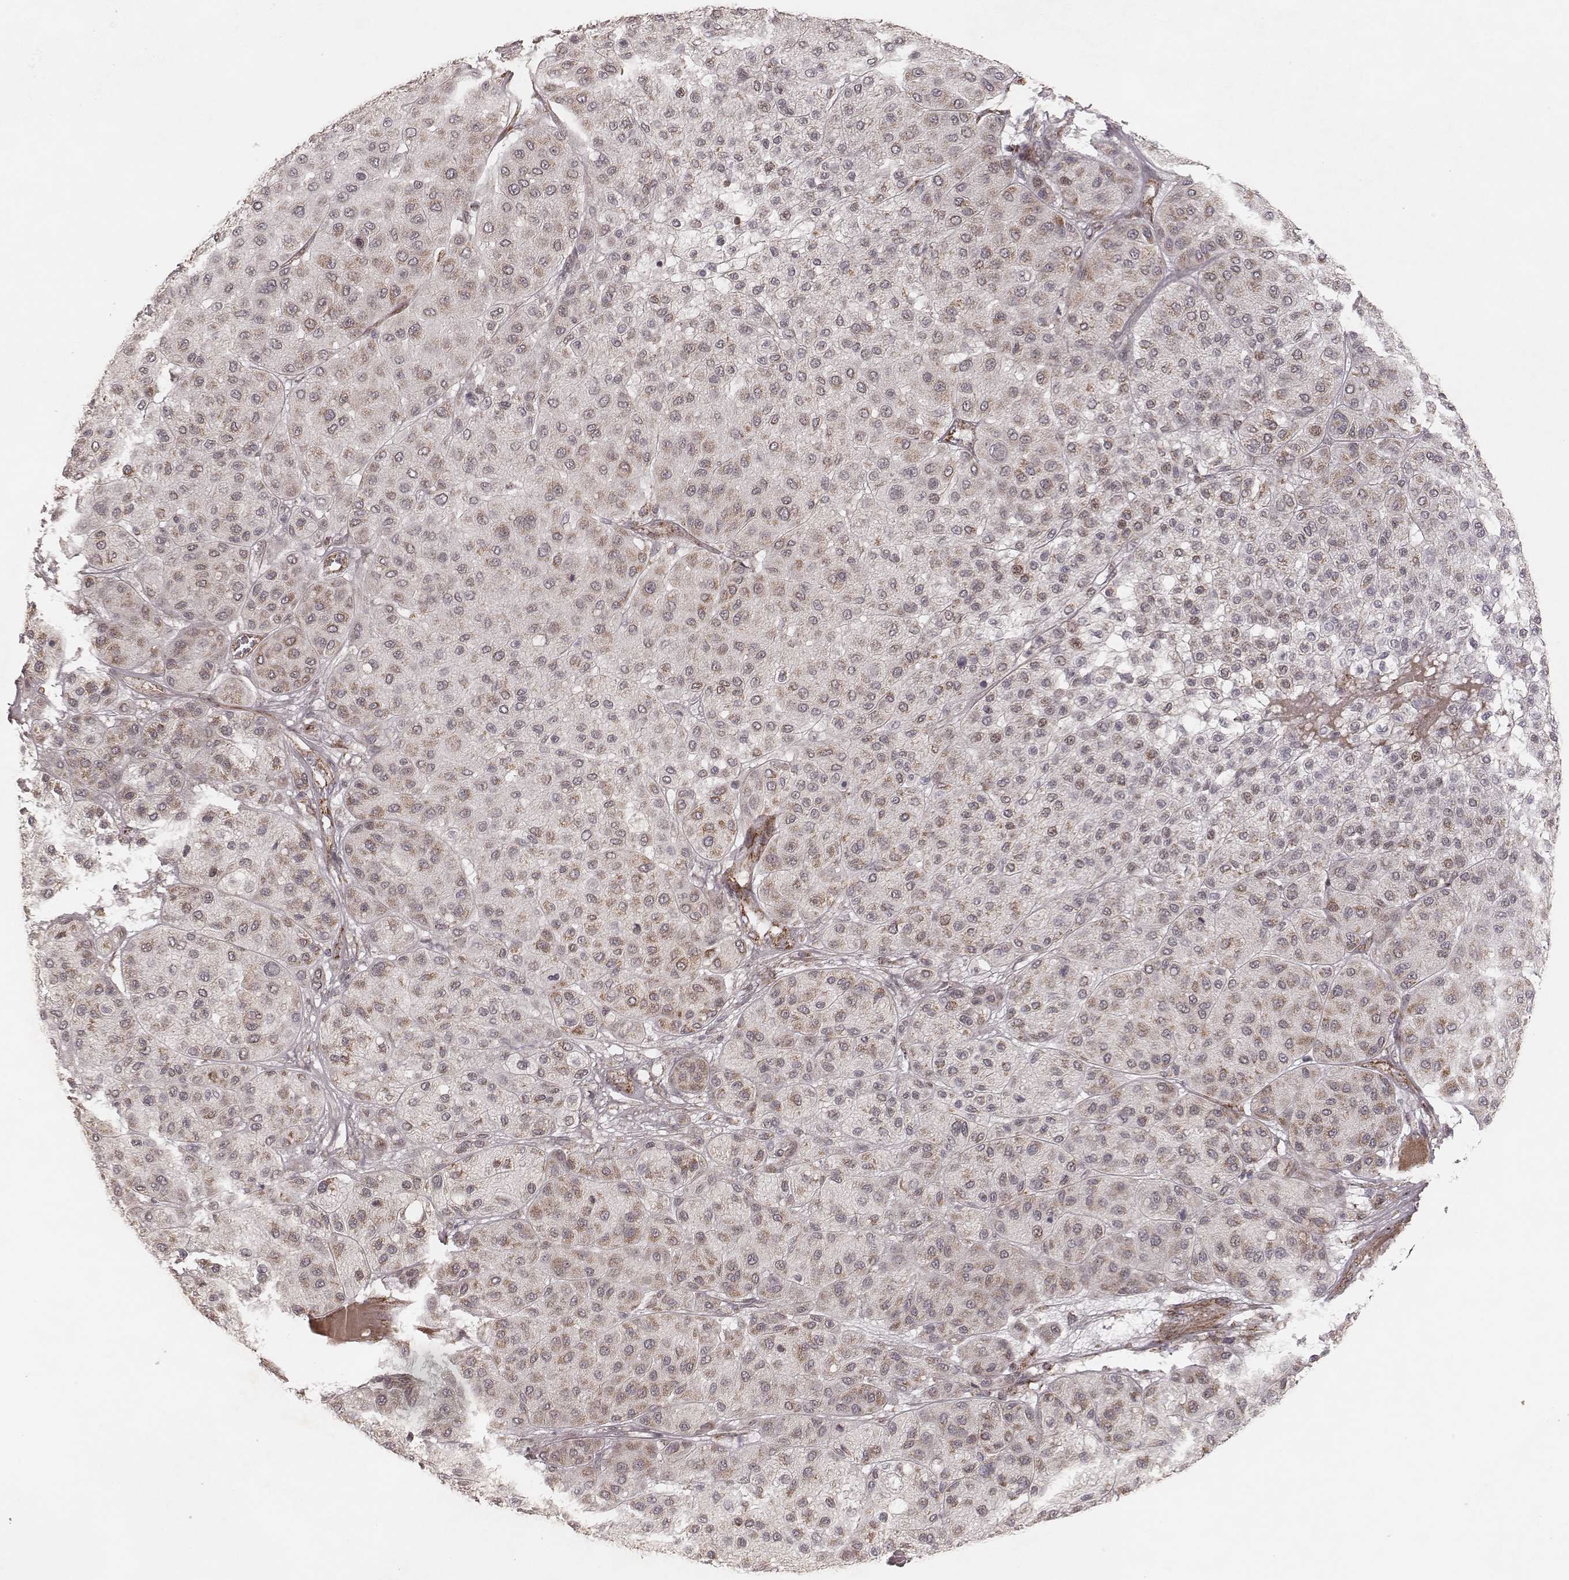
{"staining": {"intensity": "weak", "quantity": ">75%", "location": "cytoplasmic/membranous"}, "tissue": "melanoma", "cell_type": "Tumor cells", "image_type": "cancer", "snomed": [{"axis": "morphology", "description": "Malignant melanoma, Metastatic site"}, {"axis": "topography", "description": "Smooth muscle"}], "caption": "Melanoma tissue shows weak cytoplasmic/membranous staining in about >75% of tumor cells, visualized by immunohistochemistry.", "gene": "NDUFA7", "patient": {"sex": "male", "age": 41}}